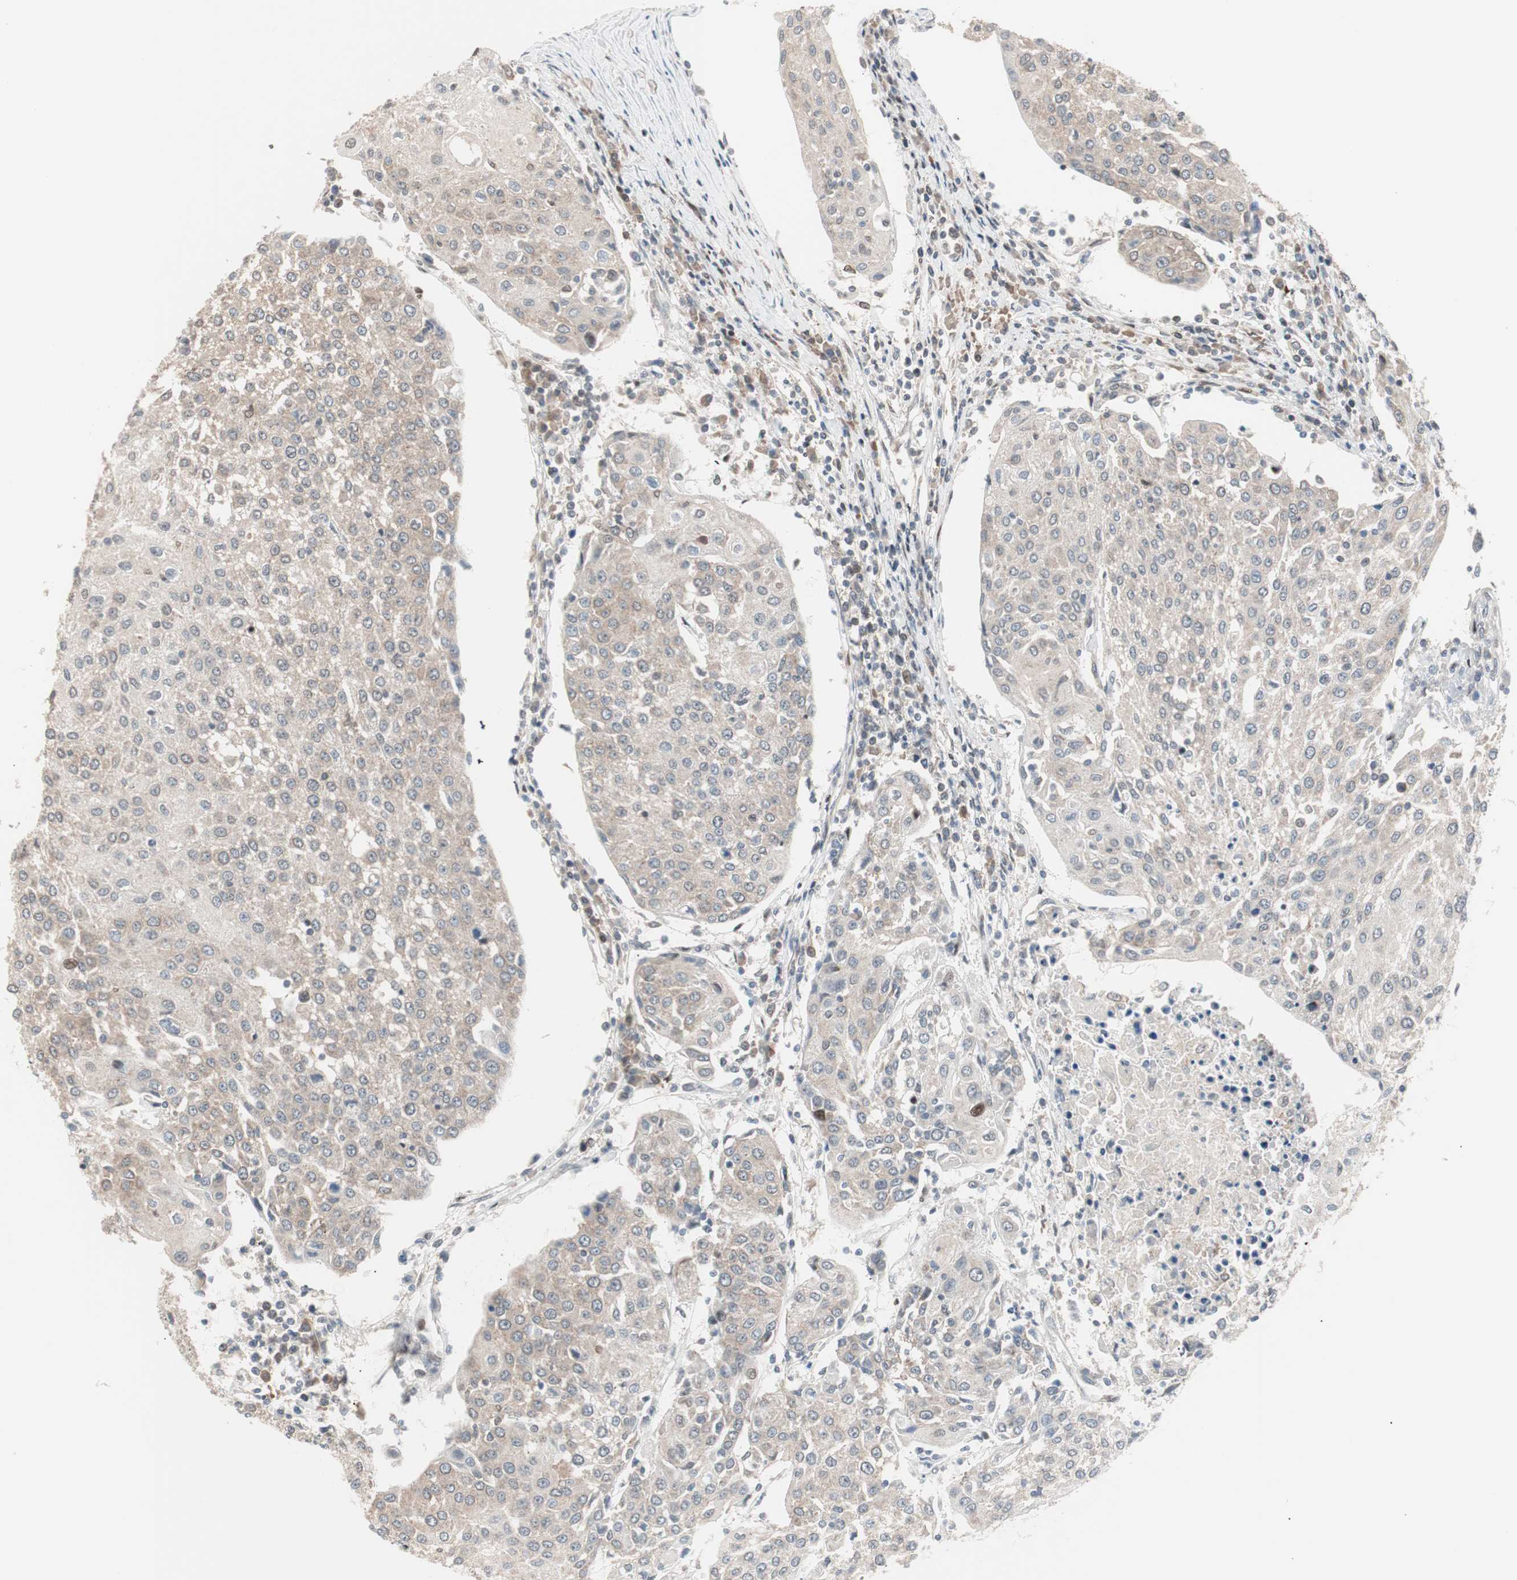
{"staining": {"intensity": "weak", "quantity": "25%-75%", "location": "cytoplasmic/membranous"}, "tissue": "urothelial cancer", "cell_type": "Tumor cells", "image_type": "cancer", "snomed": [{"axis": "morphology", "description": "Urothelial carcinoma, High grade"}, {"axis": "topography", "description": "Urinary bladder"}], "caption": "Urothelial cancer stained with a protein marker demonstrates weak staining in tumor cells.", "gene": "POLH", "patient": {"sex": "female", "age": 85}}